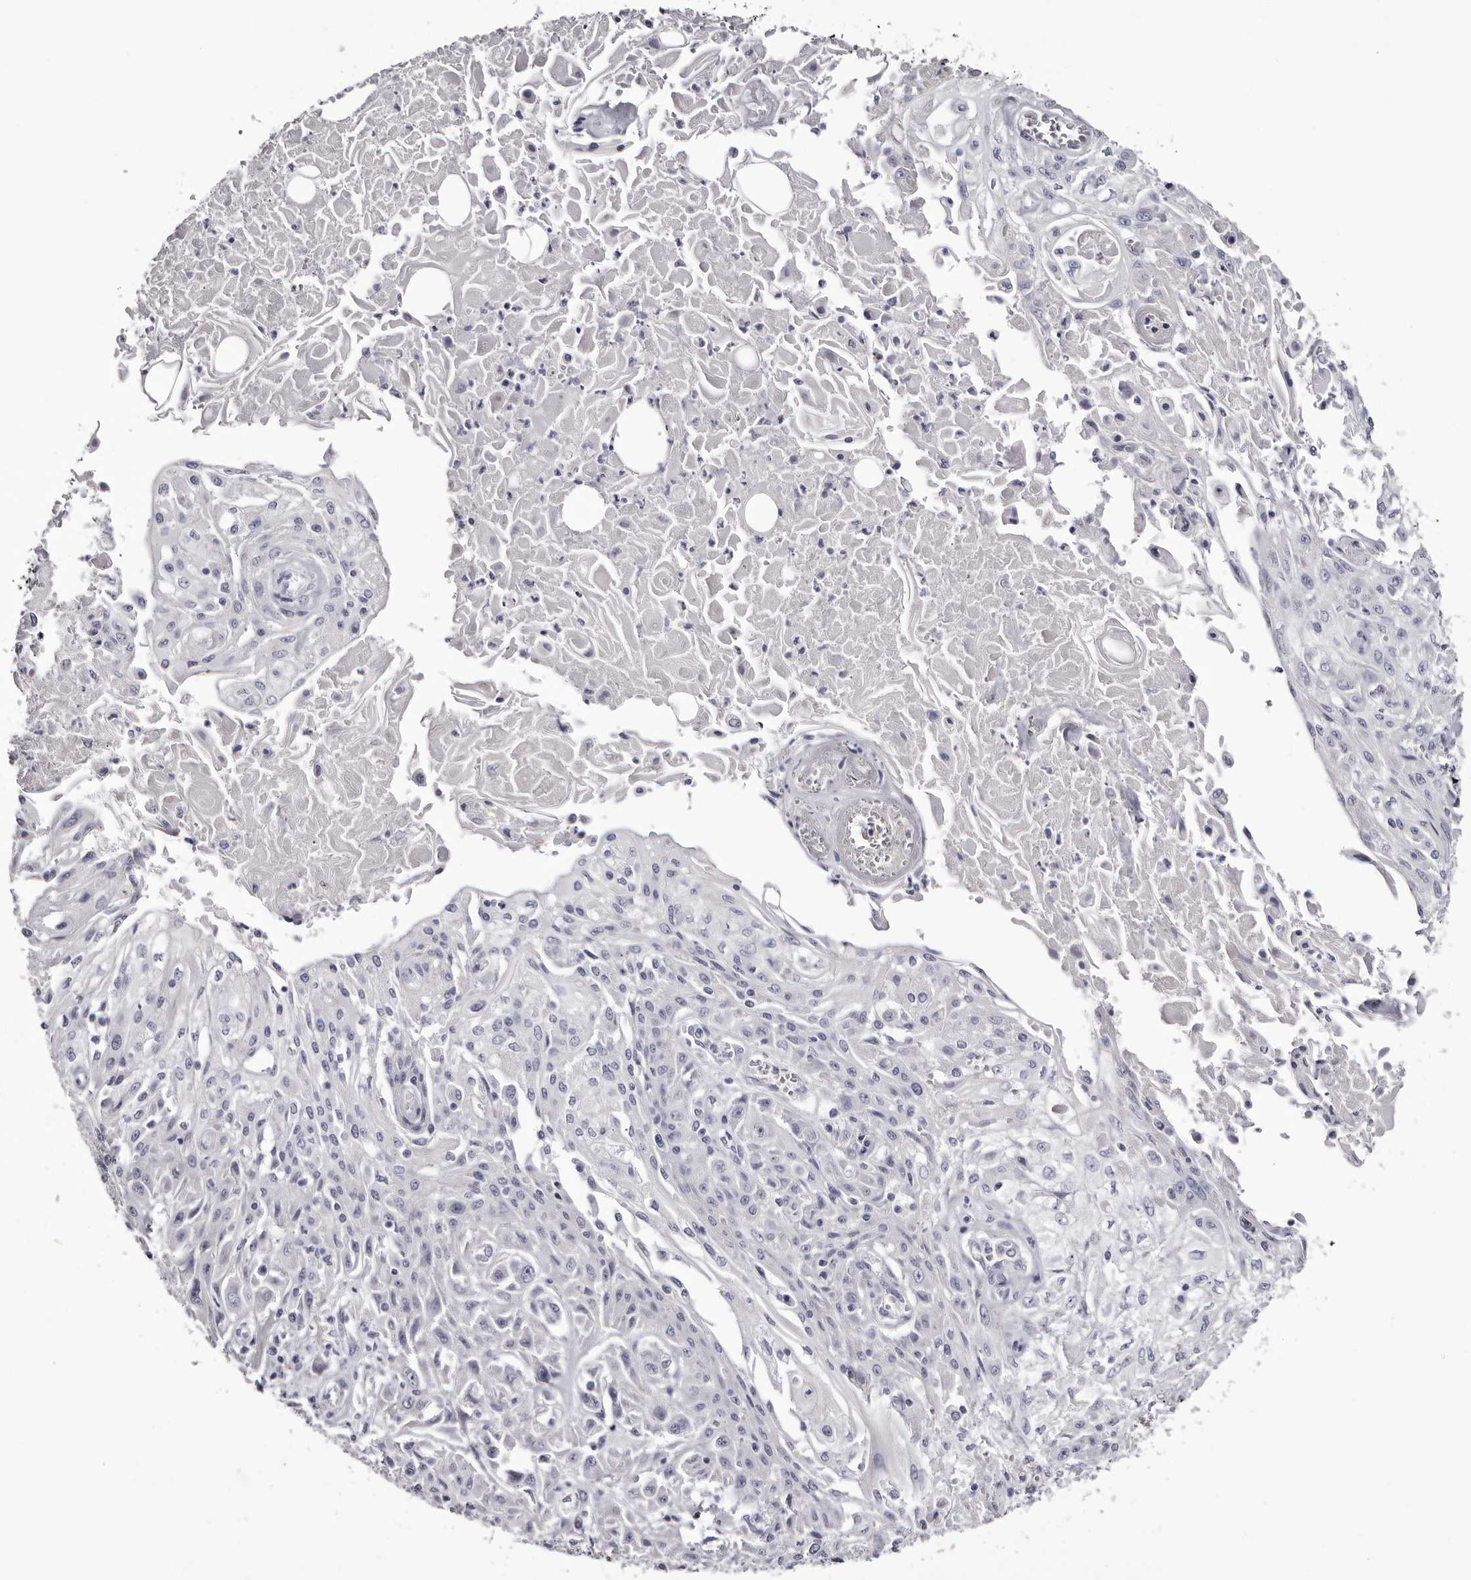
{"staining": {"intensity": "negative", "quantity": "none", "location": "none"}, "tissue": "skin cancer", "cell_type": "Tumor cells", "image_type": "cancer", "snomed": [{"axis": "morphology", "description": "Squamous cell carcinoma, NOS"}, {"axis": "morphology", "description": "Squamous cell carcinoma, metastatic, NOS"}, {"axis": "topography", "description": "Skin"}, {"axis": "topography", "description": "Lymph node"}], "caption": "Skin cancer stained for a protein using IHC reveals no staining tumor cells.", "gene": "CA6", "patient": {"sex": "male", "age": 75}}